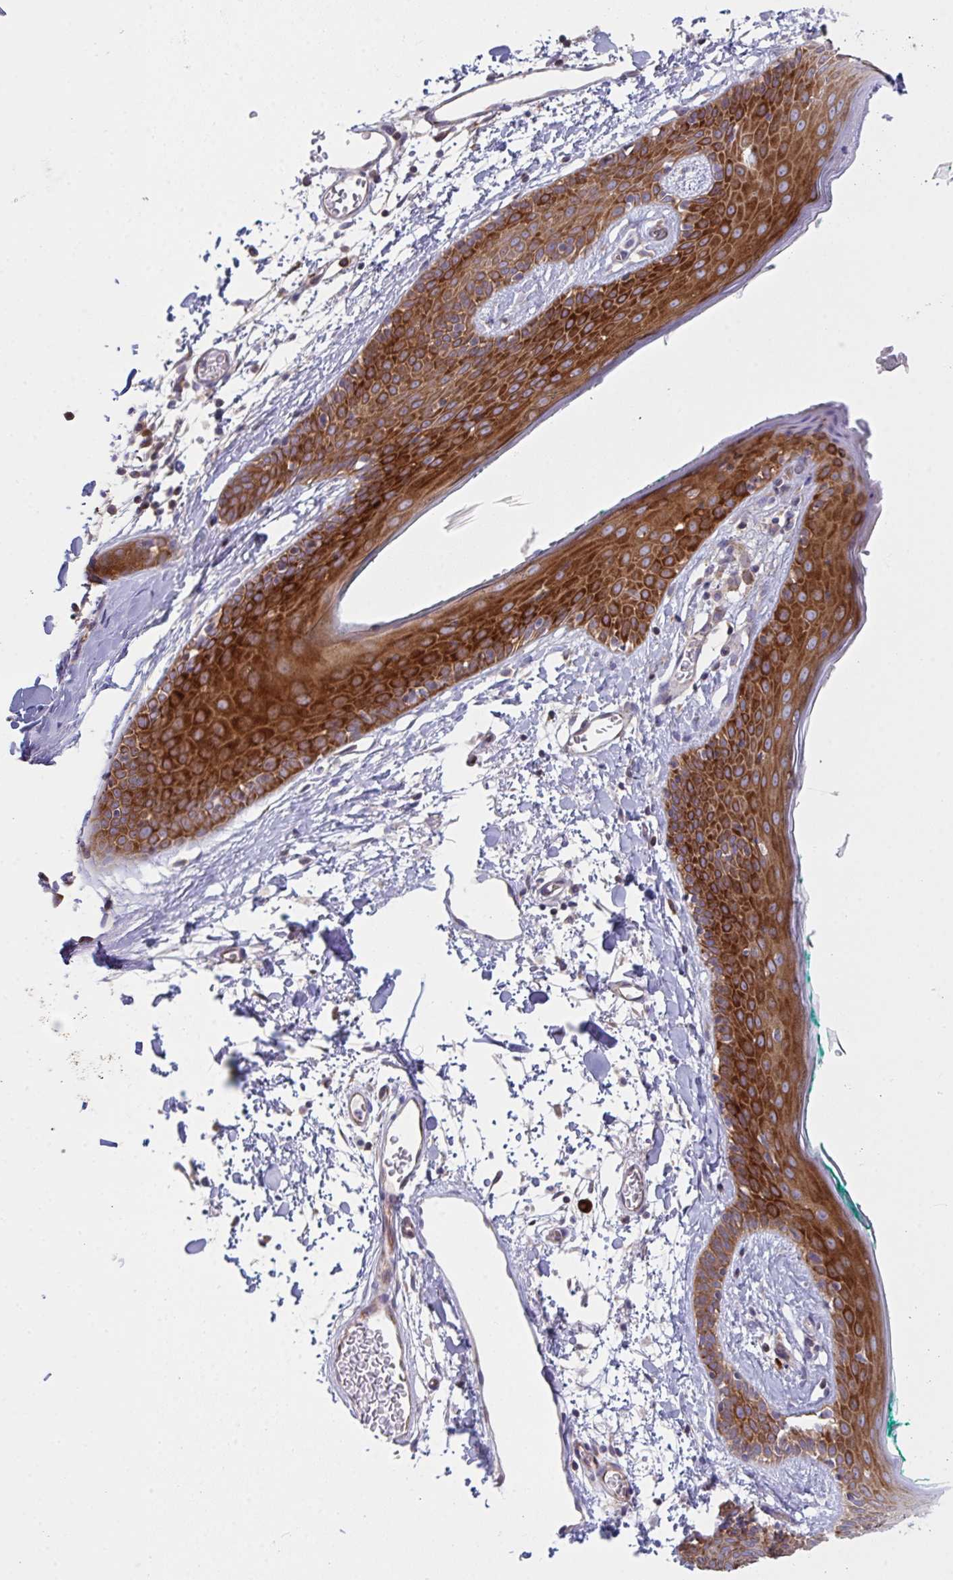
{"staining": {"intensity": "moderate", "quantity": ">75%", "location": "cytoplasmic/membranous"}, "tissue": "skin", "cell_type": "Fibroblasts", "image_type": "normal", "snomed": [{"axis": "morphology", "description": "Normal tissue, NOS"}, {"axis": "topography", "description": "Skin"}], "caption": "Skin stained with a brown dye demonstrates moderate cytoplasmic/membranous positive expression in approximately >75% of fibroblasts.", "gene": "YARS2", "patient": {"sex": "male", "age": 79}}